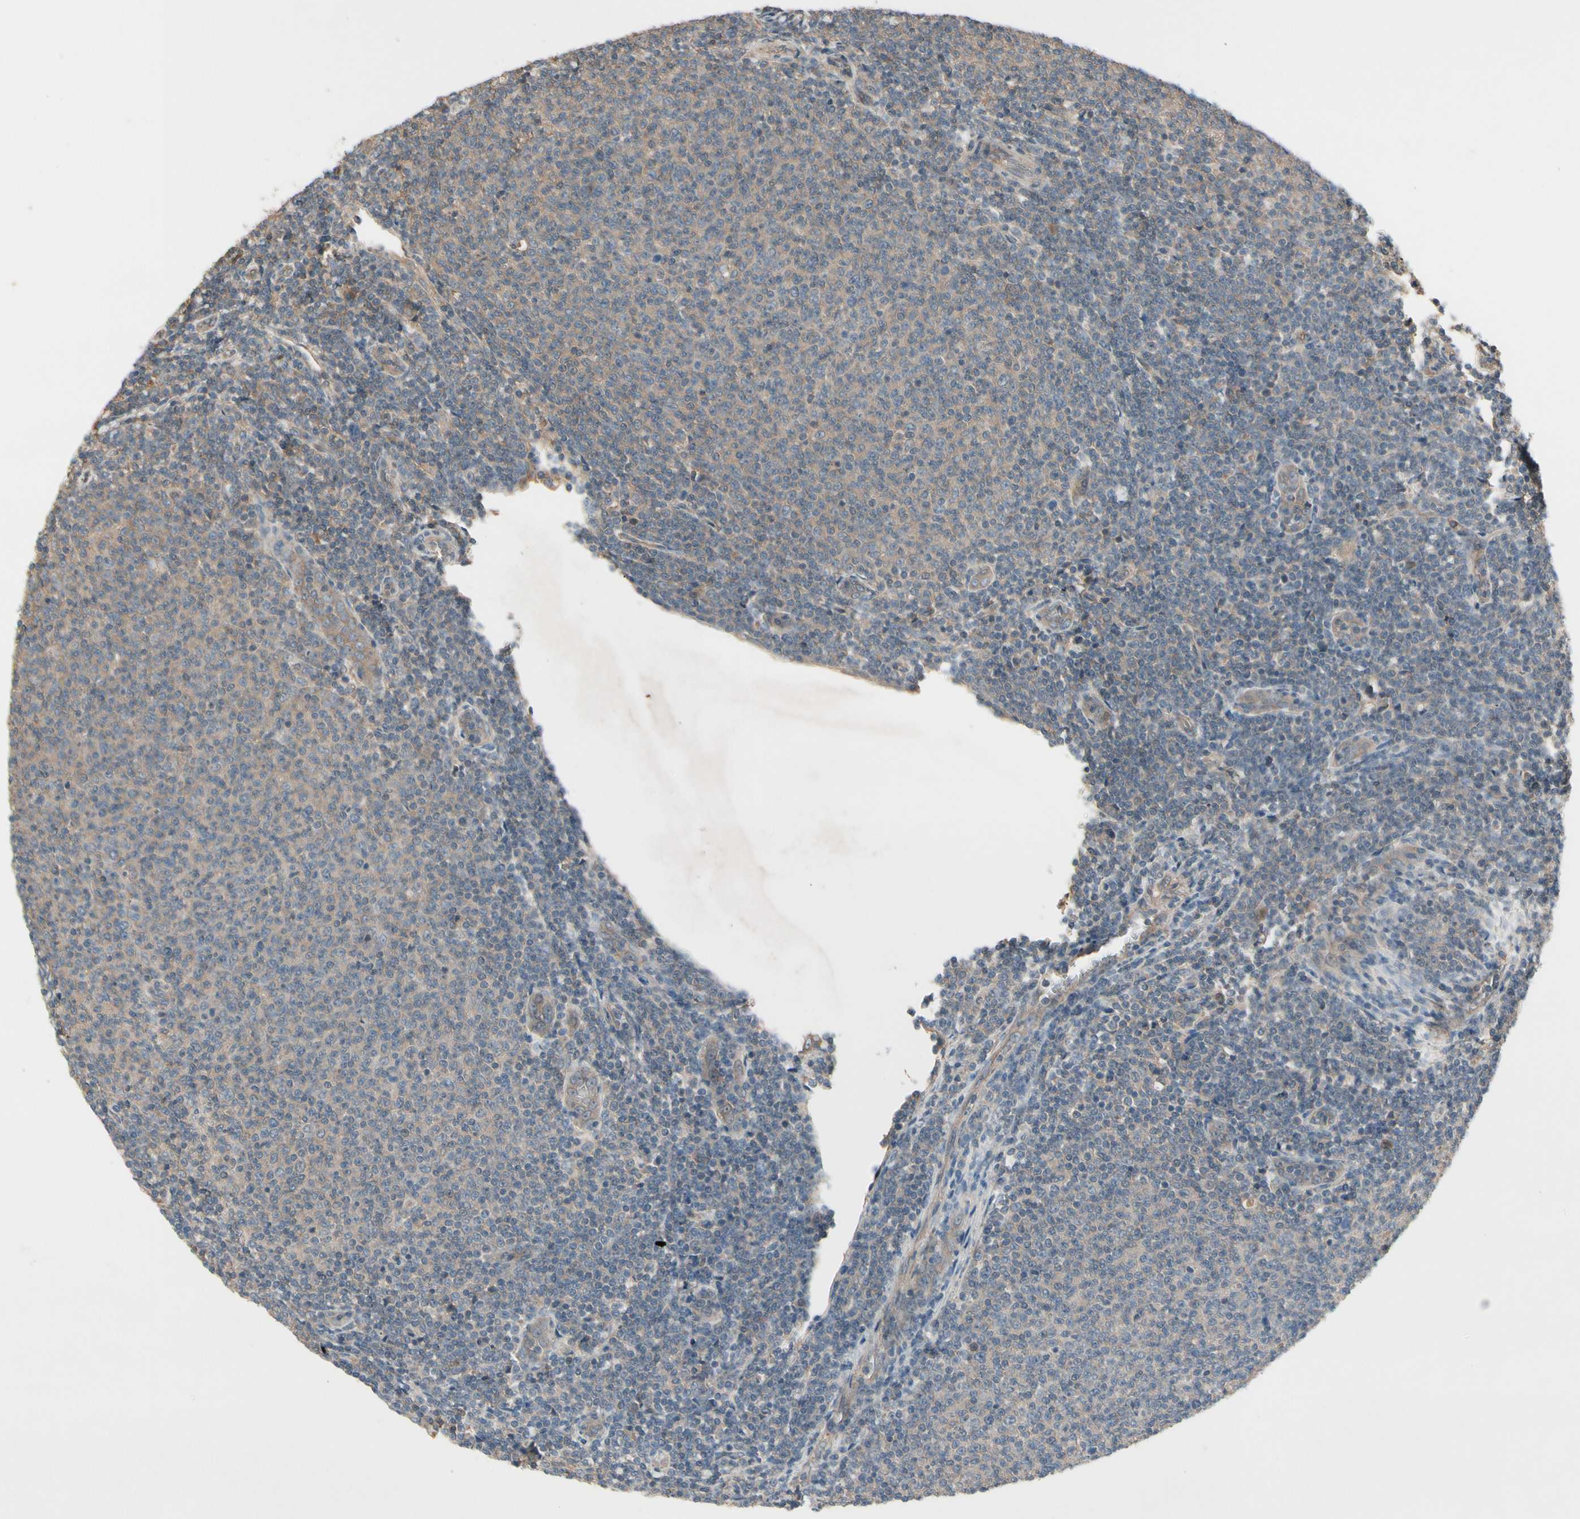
{"staining": {"intensity": "weak", "quantity": ">75%", "location": "cytoplasmic/membranous"}, "tissue": "lymphoma", "cell_type": "Tumor cells", "image_type": "cancer", "snomed": [{"axis": "morphology", "description": "Malignant lymphoma, non-Hodgkin's type, Low grade"}, {"axis": "topography", "description": "Lymph node"}], "caption": "A high-resolution image shows immunohistochemistry staining of lymphoma, which exhibits weak cytoplasmic/membranous staining in approximately >75% of tumor cells. (DAB (3,3'-diaminobenzidine) IHC with brightfield microscopy, high magnification).", "gene": "NSF", "patient": {"sex": "male", "age": 66}}